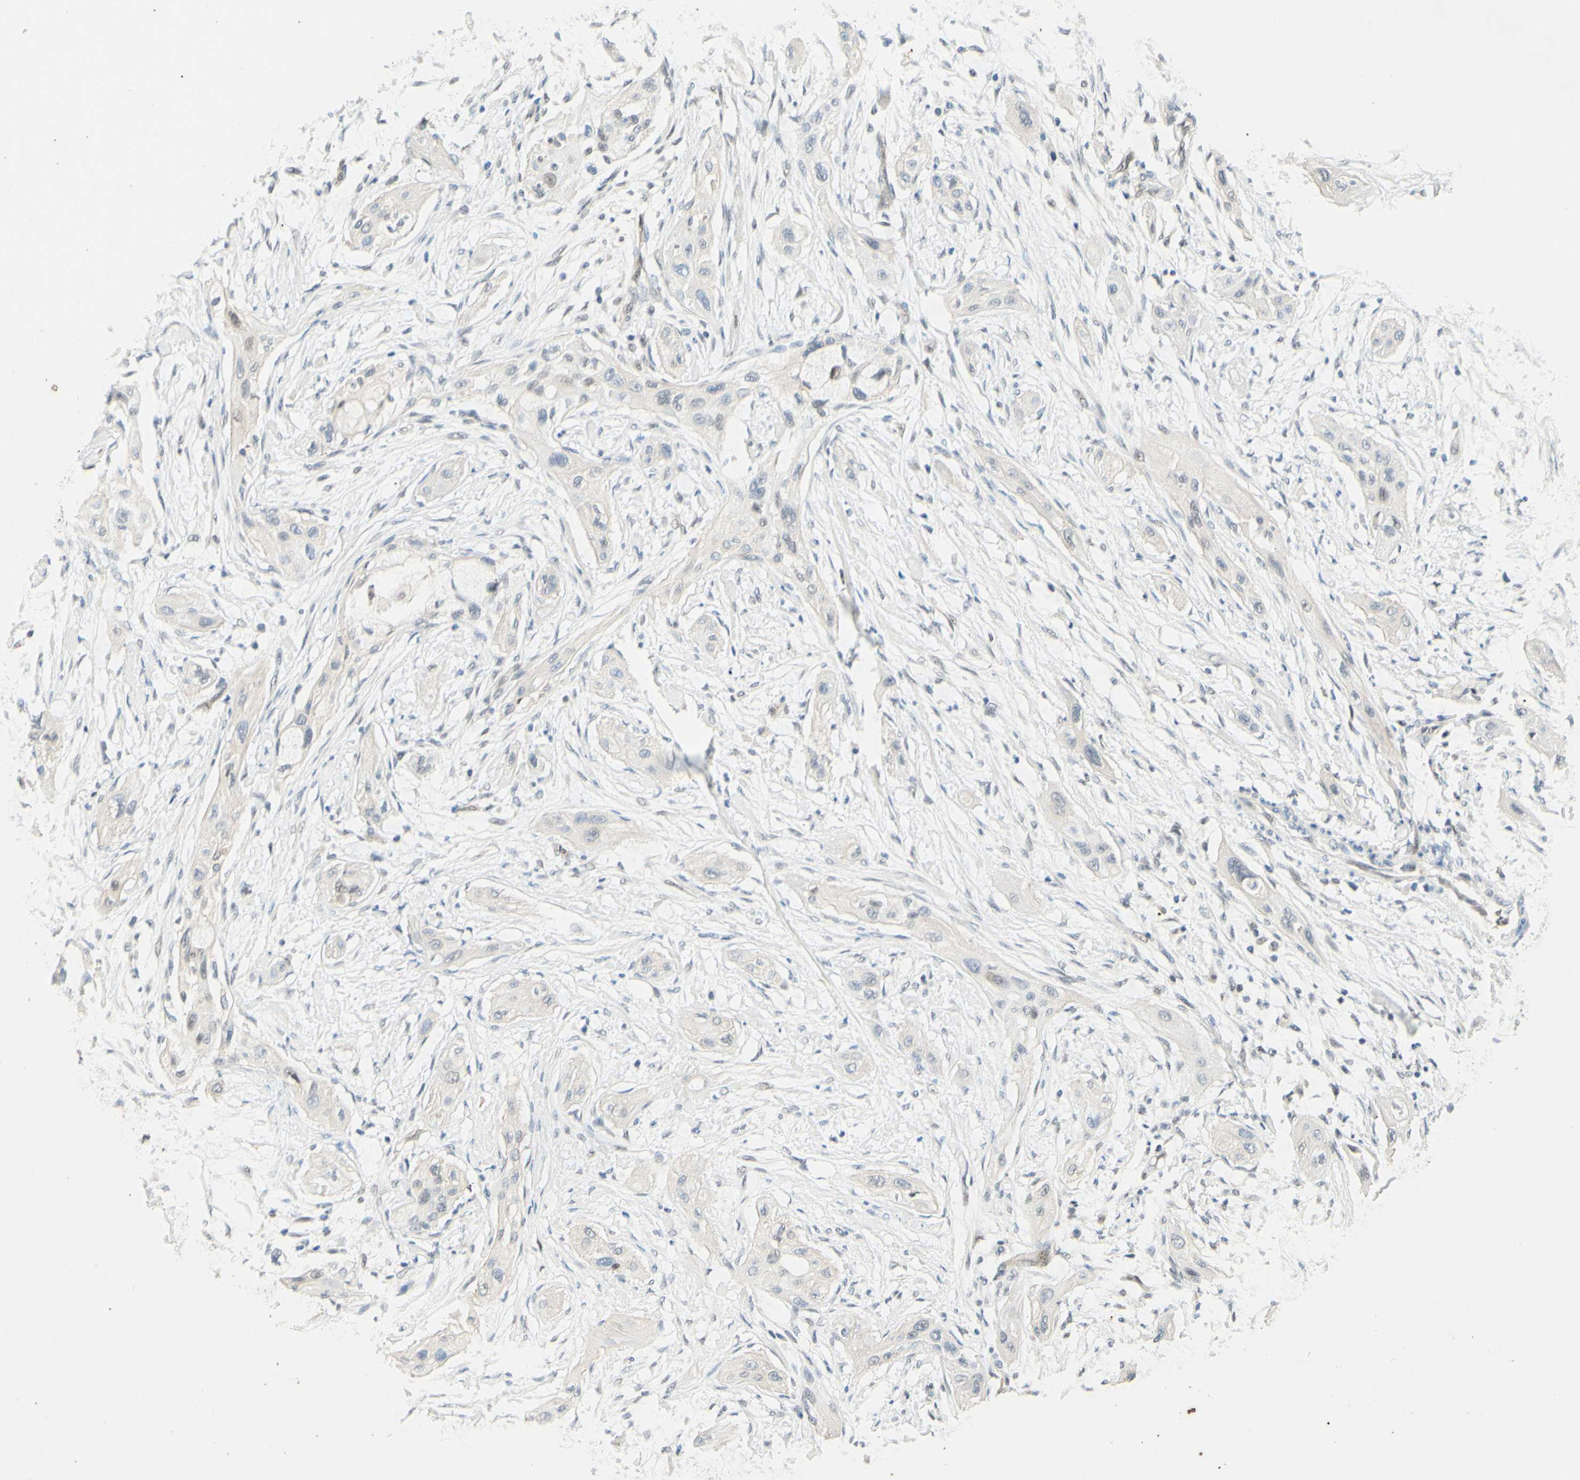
{"staining": {"intensity": "negative", "quantity": "none", "location": "none"}, "tissue": "lung cancer", "cell_type": "Tumor cells", "image_type": "cancer", "snomed": [{"axis": "morphology", "description": "Squamous cell carcinoma, NOS"}, {"axis": "topography", "description": "Lung"}], "caption": "A high-resolution histopathology image shows immunohistochemistry (IHC) staining of lung cancer, which demonstrates no significant expression in tumor cells.", "gene": "POLB", "patient": {"sex": "female", "age": 47}}